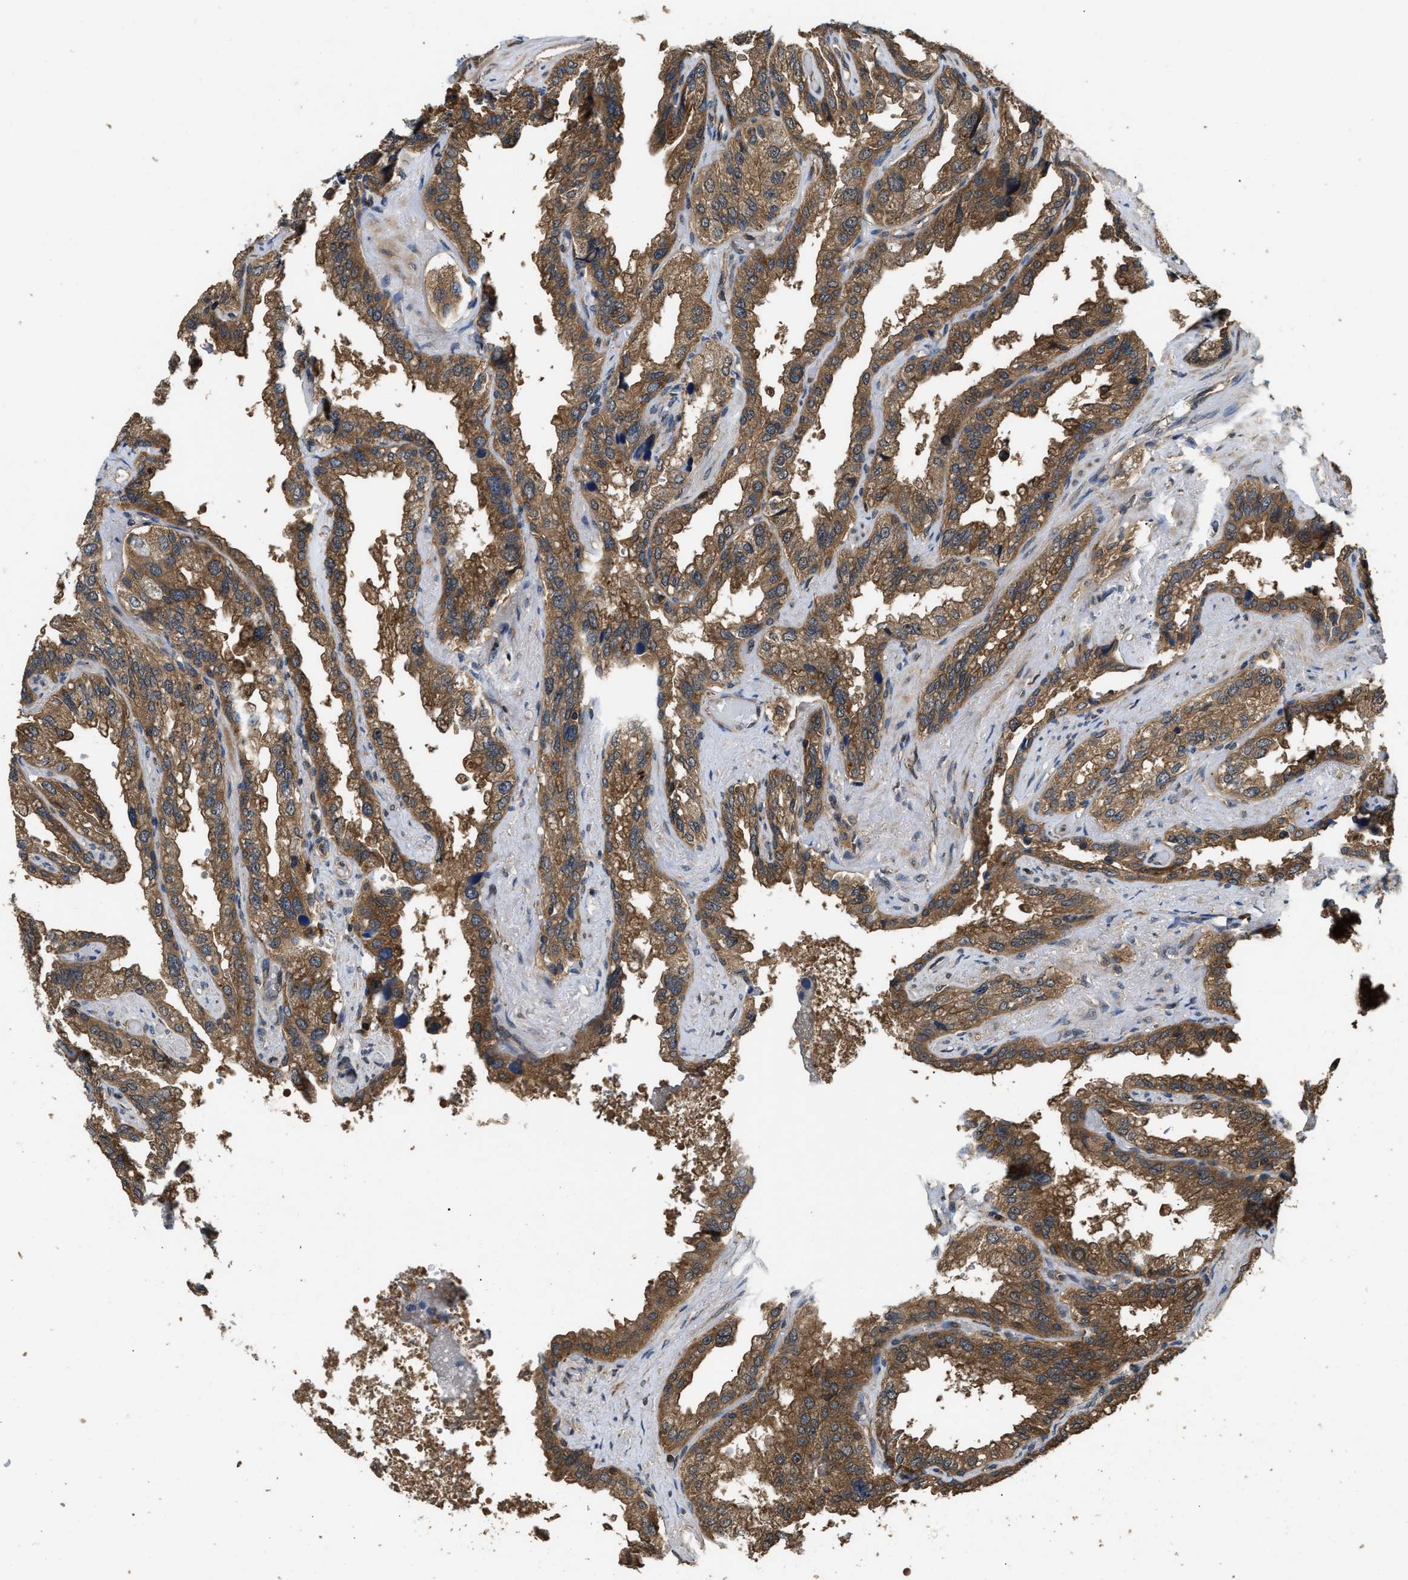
{"staining": {"intensity": "moderate", "quantity": ">75%", "location": "cytoplasmic/membranous"}, "tissue": "seminal vesicle", "cell_type": "Glandular cells", "image_type": "normal", "snomed": [{"axis": "morphology", "description": "Normal tissue, NOS"}, {"axis": "topography", "description": "Seminal veicle"}], "caption": "Immunohistochemical staining of unremarkable human seminal vesicle demonstrates moderate cytoplasmic/membranous protein staining in about >75% of glandular cells.", "gene": "DNAJC2", "patient": {"sex": "male", "age": 68}}